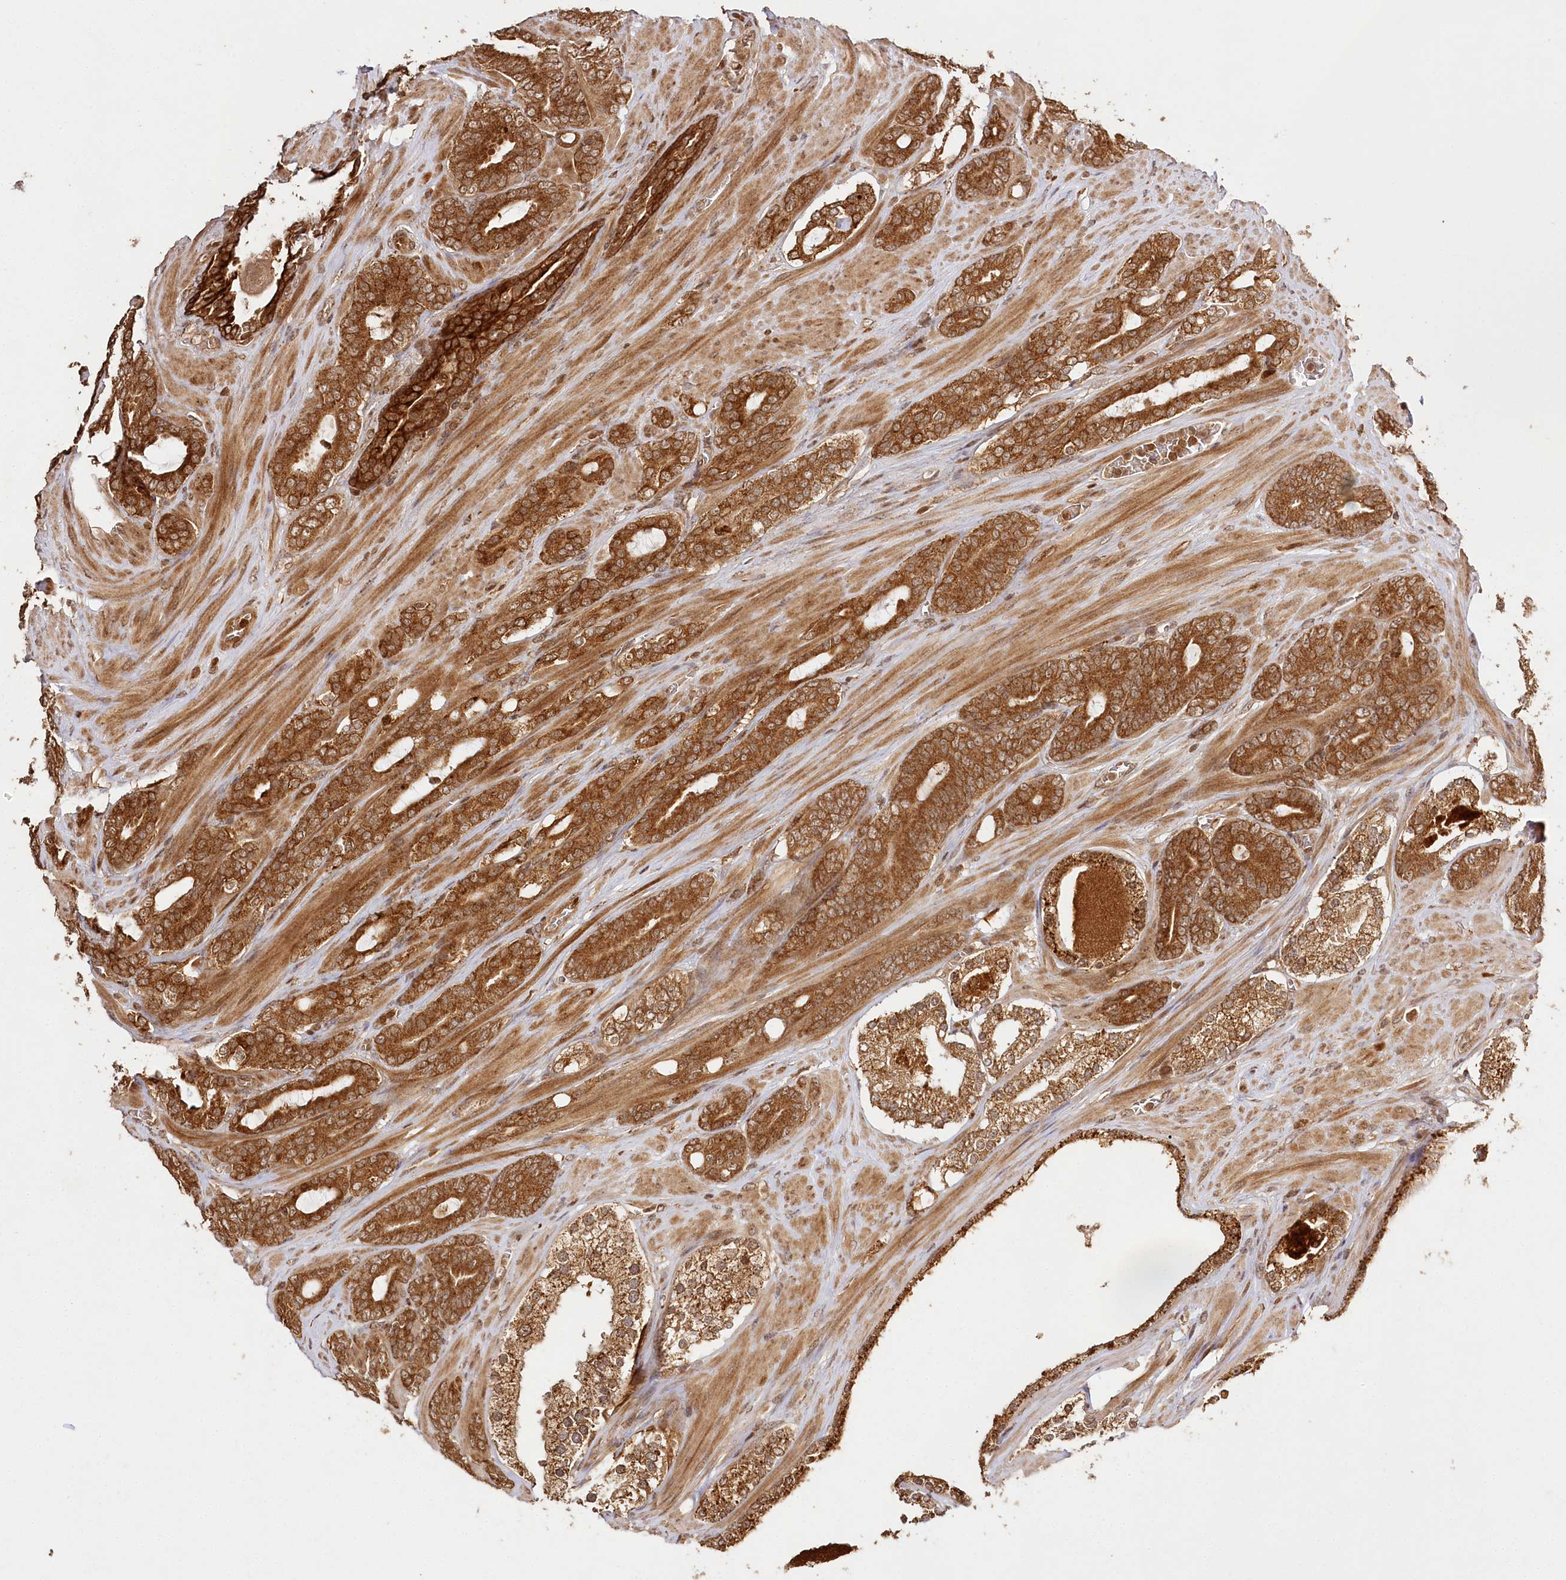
{"staining": {"intensity": "strong", "quantity": ">75%", "location": "cytoplasmic/membranous,nuclear"}, "tissue": "prostate cancer", "cell_type": "Tumor cells", "image_type": "cancer", "snomed": [{"axis": "morphology", "description": "Adenocarcinoma, Low grade"}, {"axis": "topography", "description": "Prostate"}], "caption": "Prostate adenocarcinoma (low-grade) was stained to show a protein in brown. There is high levels of strong cytoplasmic/membranous and nuclear staining in approximately >75% of tumor cells.", "gene": "ULK2", "patient": {"sex": "male", "age": 63}}